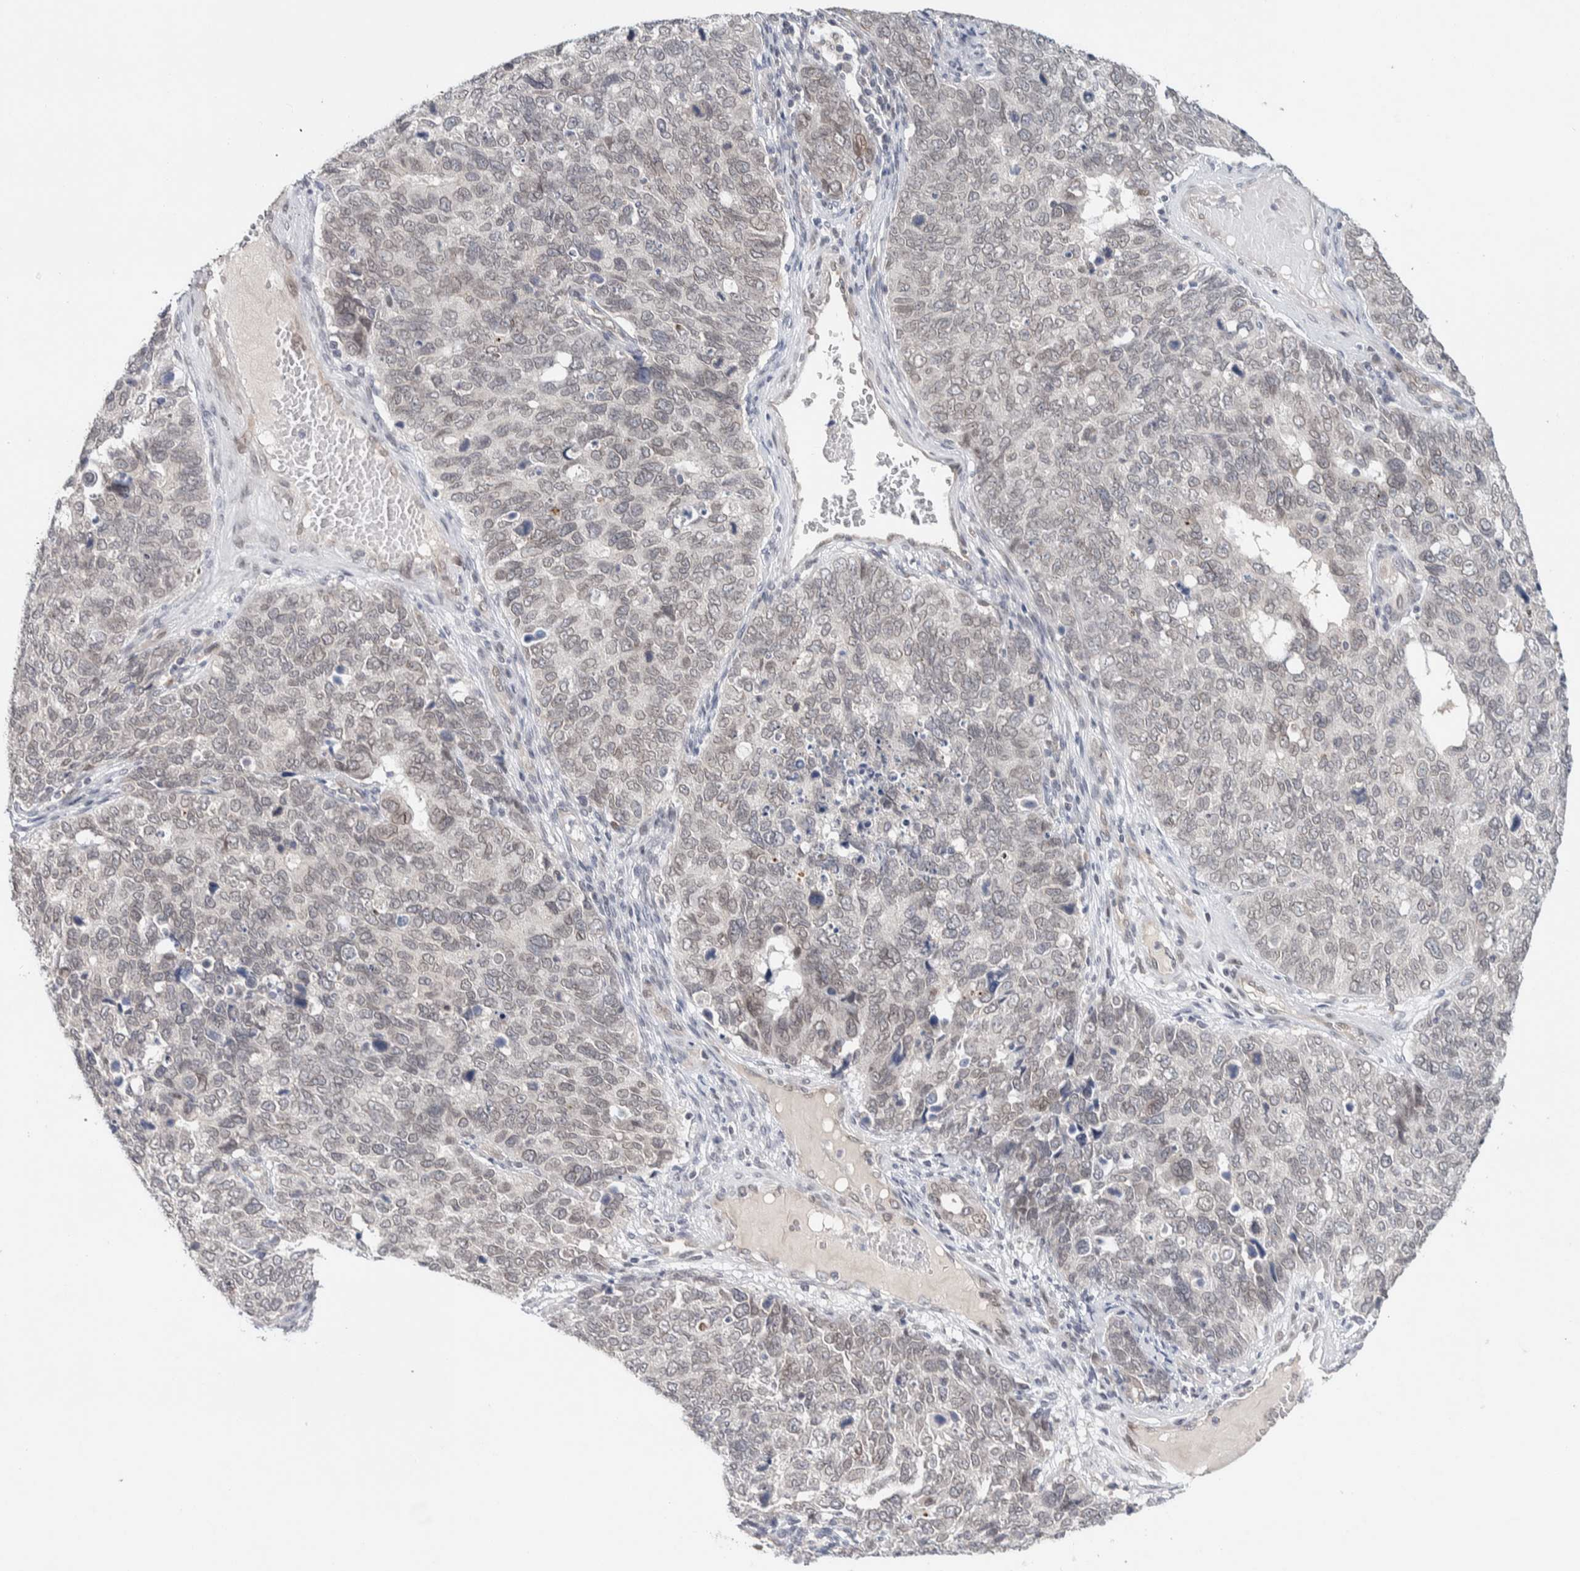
{"staining": {"intensity": "negative", "quantity": "none", "location": "none"}, "tissue": "cervical cancer", "cell_type": "Tumor cells", "image_type": "cancer", "snomed": [{"axis": "morphology", "description": "Squamous cell carcinoma, NOS"}, {"axis": "topography", "description": "Cervix"}], "caption": "Tumor cells are negative for protein expression in human cervical cancer.", "gene": "CRAT", "patient": {"sex": "female", "age": 63}}